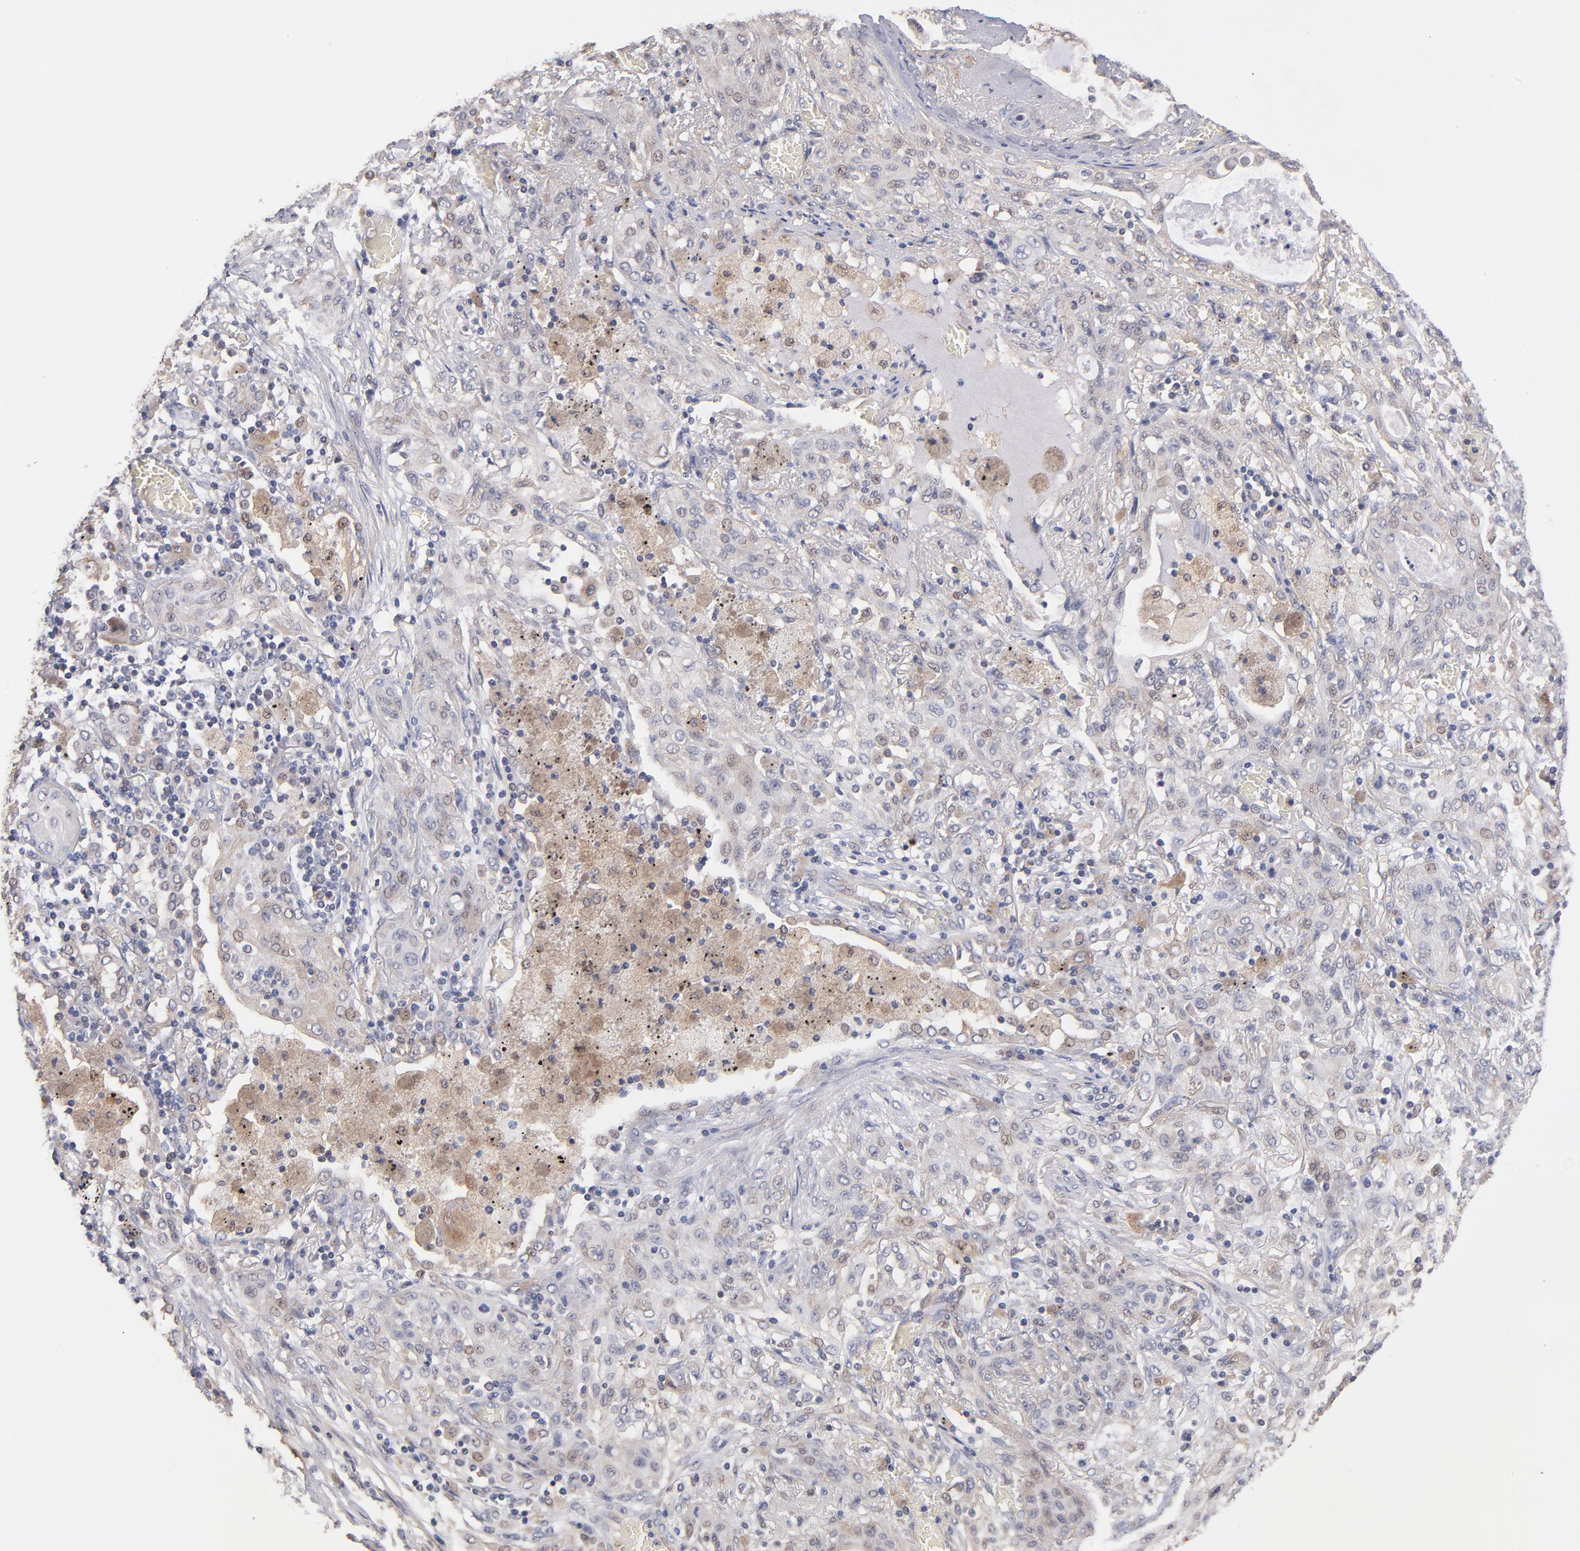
{"staining": {"intensity": "weak", "quantity": "<25%", "location": "nuclear"}, "tissue": "lung cancer", "cell_type": "Tumor cells", "image_type": "cancer", "snomed": [{"axis": "morphology", "description": "Squamous cell carcinoma, NOS"}, {"axis": "topography", "description": "Lung"}], "caption": "Tumor cells show no significant protein positivity in lung squamous cell carcinoma.", "gene": "GMFG", "patient": {"sex": "female", "age": 47}}